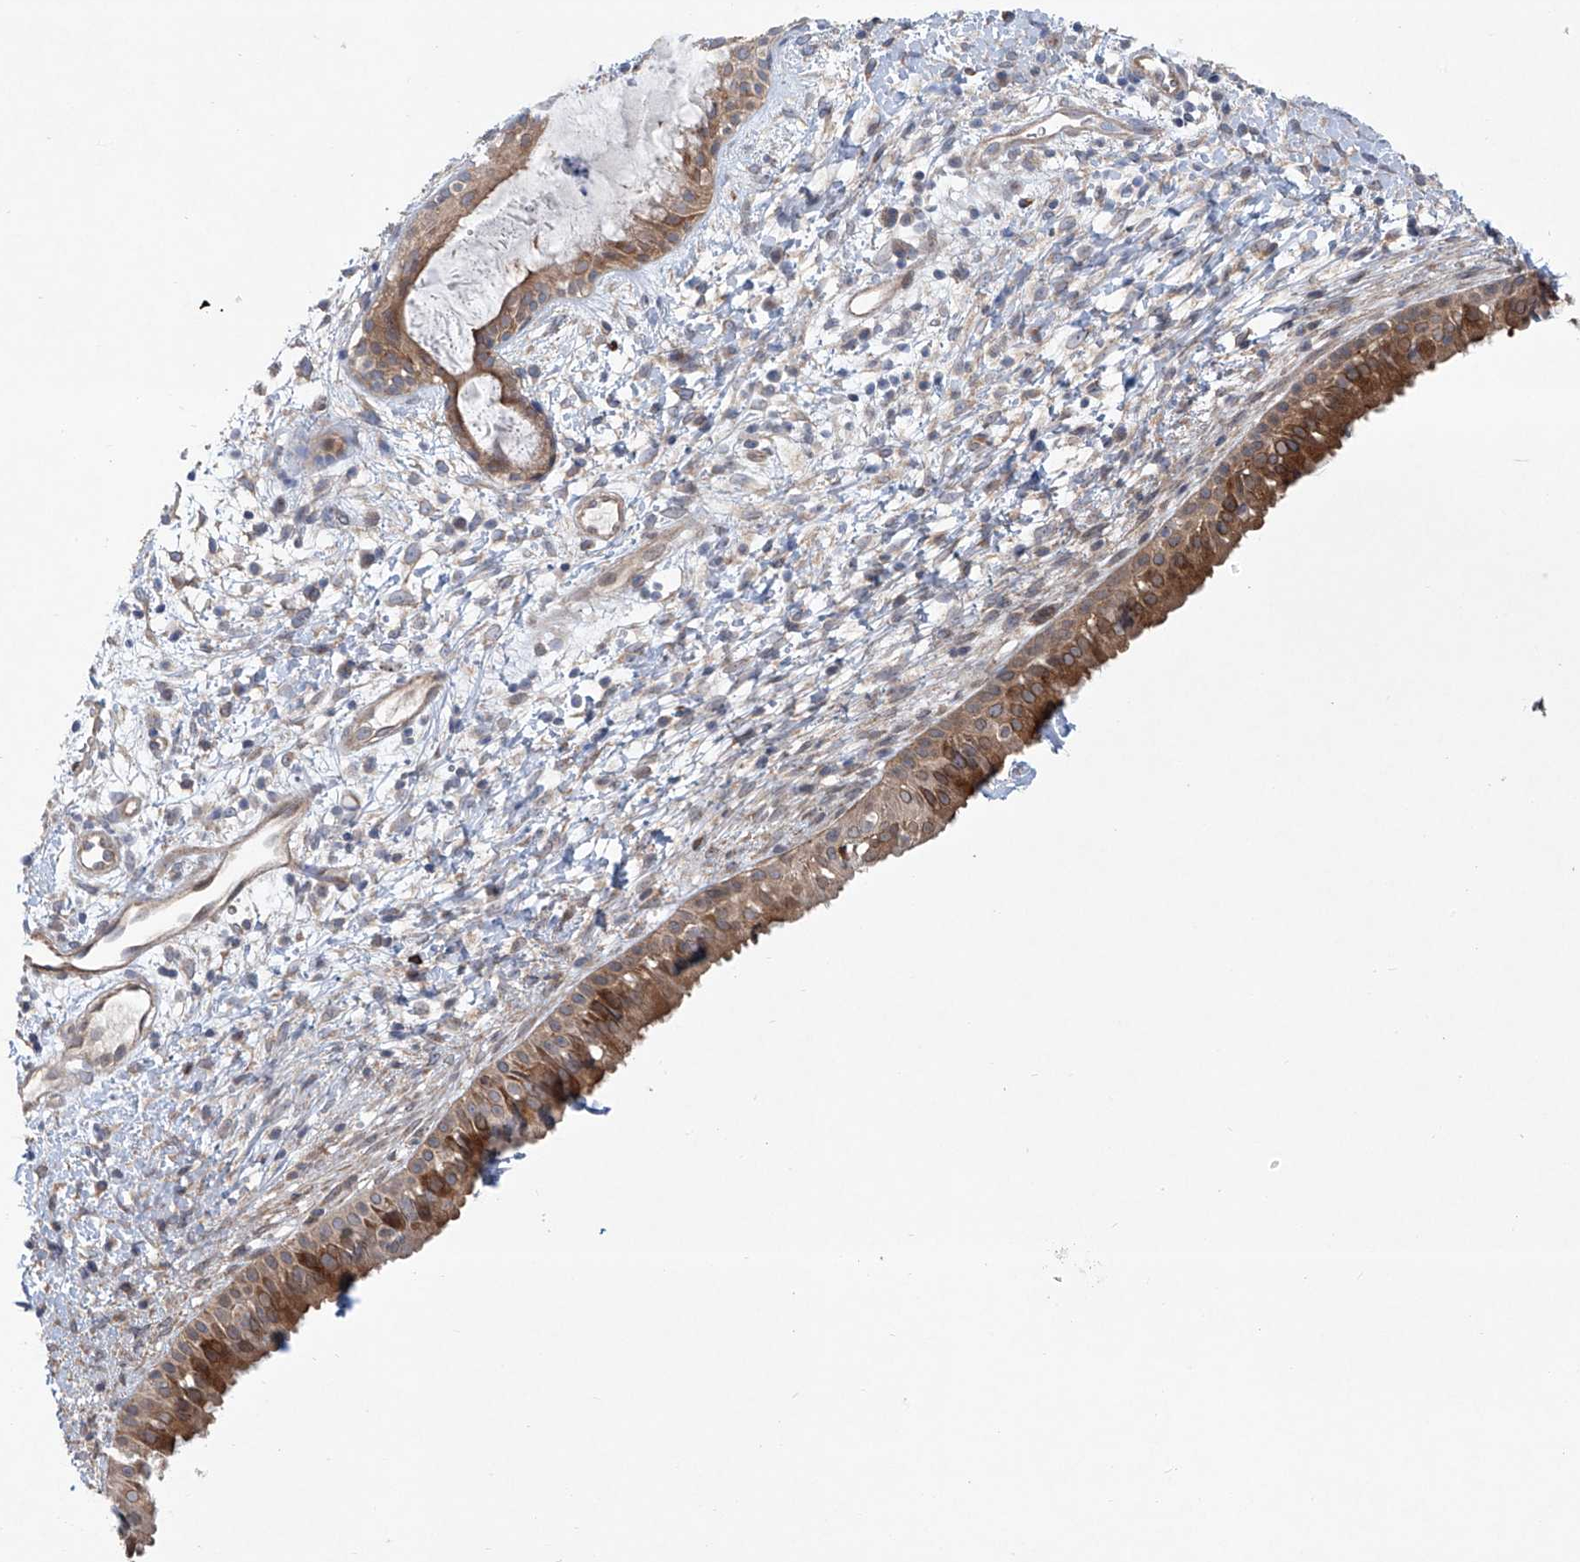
{"staining": {"intensity": "strong", "quantity": ">75%", "location": "cytoplasmic/membranous"}, "tissue": "nasopharynx", "cell_type": "Respiratory epithelial cells", "image_type": "normal", "snomed": [{"axis": "morphology", "description": "Normal tissue, NOS"}, {"axis": "topography", "description": "Nasopharynx"}], "caption": "Protein analysis of unremarkable nasopharynx shows strong cytoplasmic/membranous expression in about >75% of respiratory epithelial cells.", "gene": "KLC4", "patient": {"sex": "male", "age": 22}}